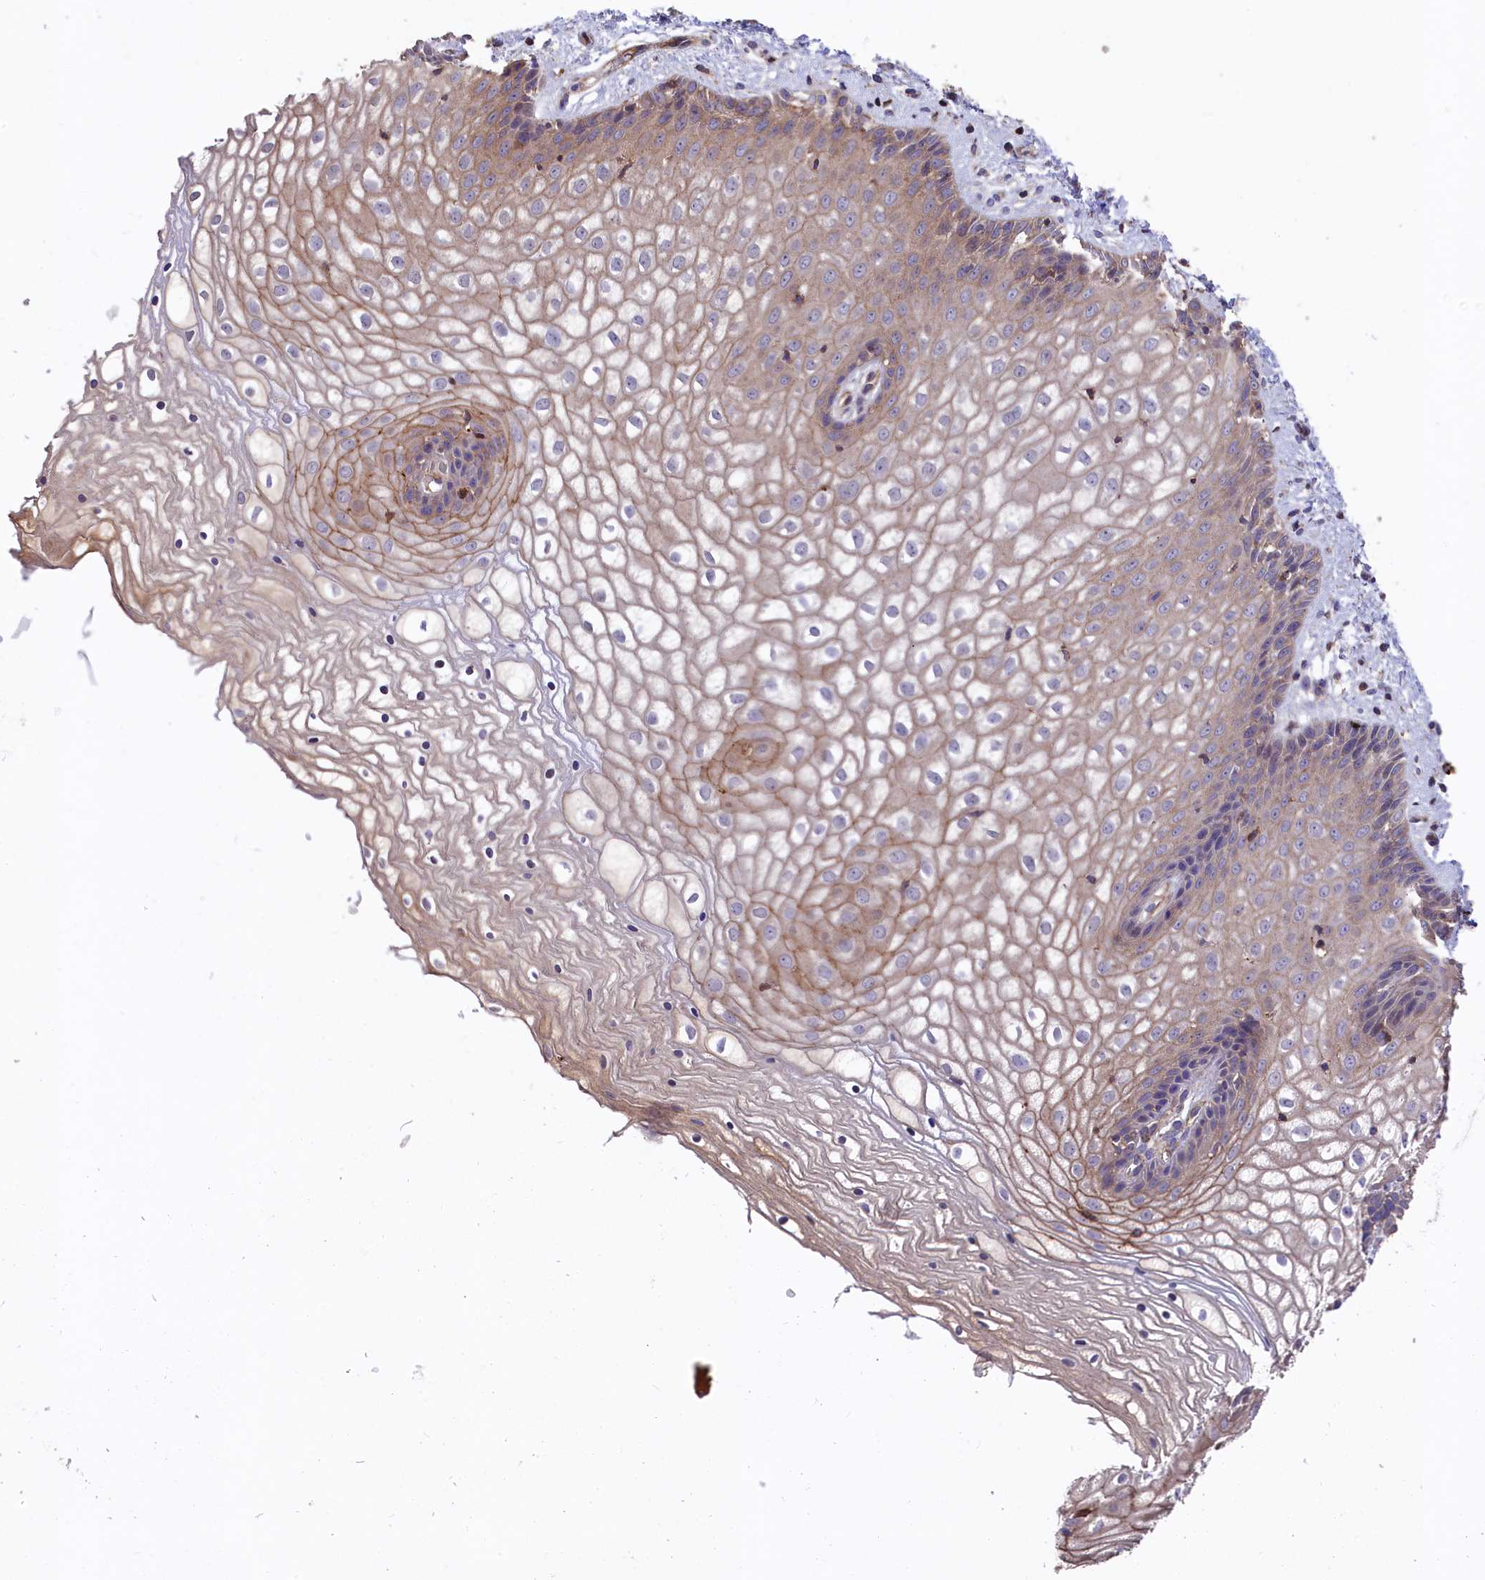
{"staining": {"intensity": "weak", "quantity": "<25%", "location": "cytoplasmic/membranous"}, "tissue": "vagina", "cell_type": "Squamous epithelial cells", "image_type": "normal", "snomed": [{"axis": "morphology", "description": "Normal tissue, NOS"}, {"axis": "topography", "description": "Vagina"}], "caption": "An immunohistochemistry (IHC) histopathology image of normal vagina is shown. There is no staining in squamous epithelial cells of vagina.", "gene": "RAPSN", "patient": {"sex": "female", "age": 34}}